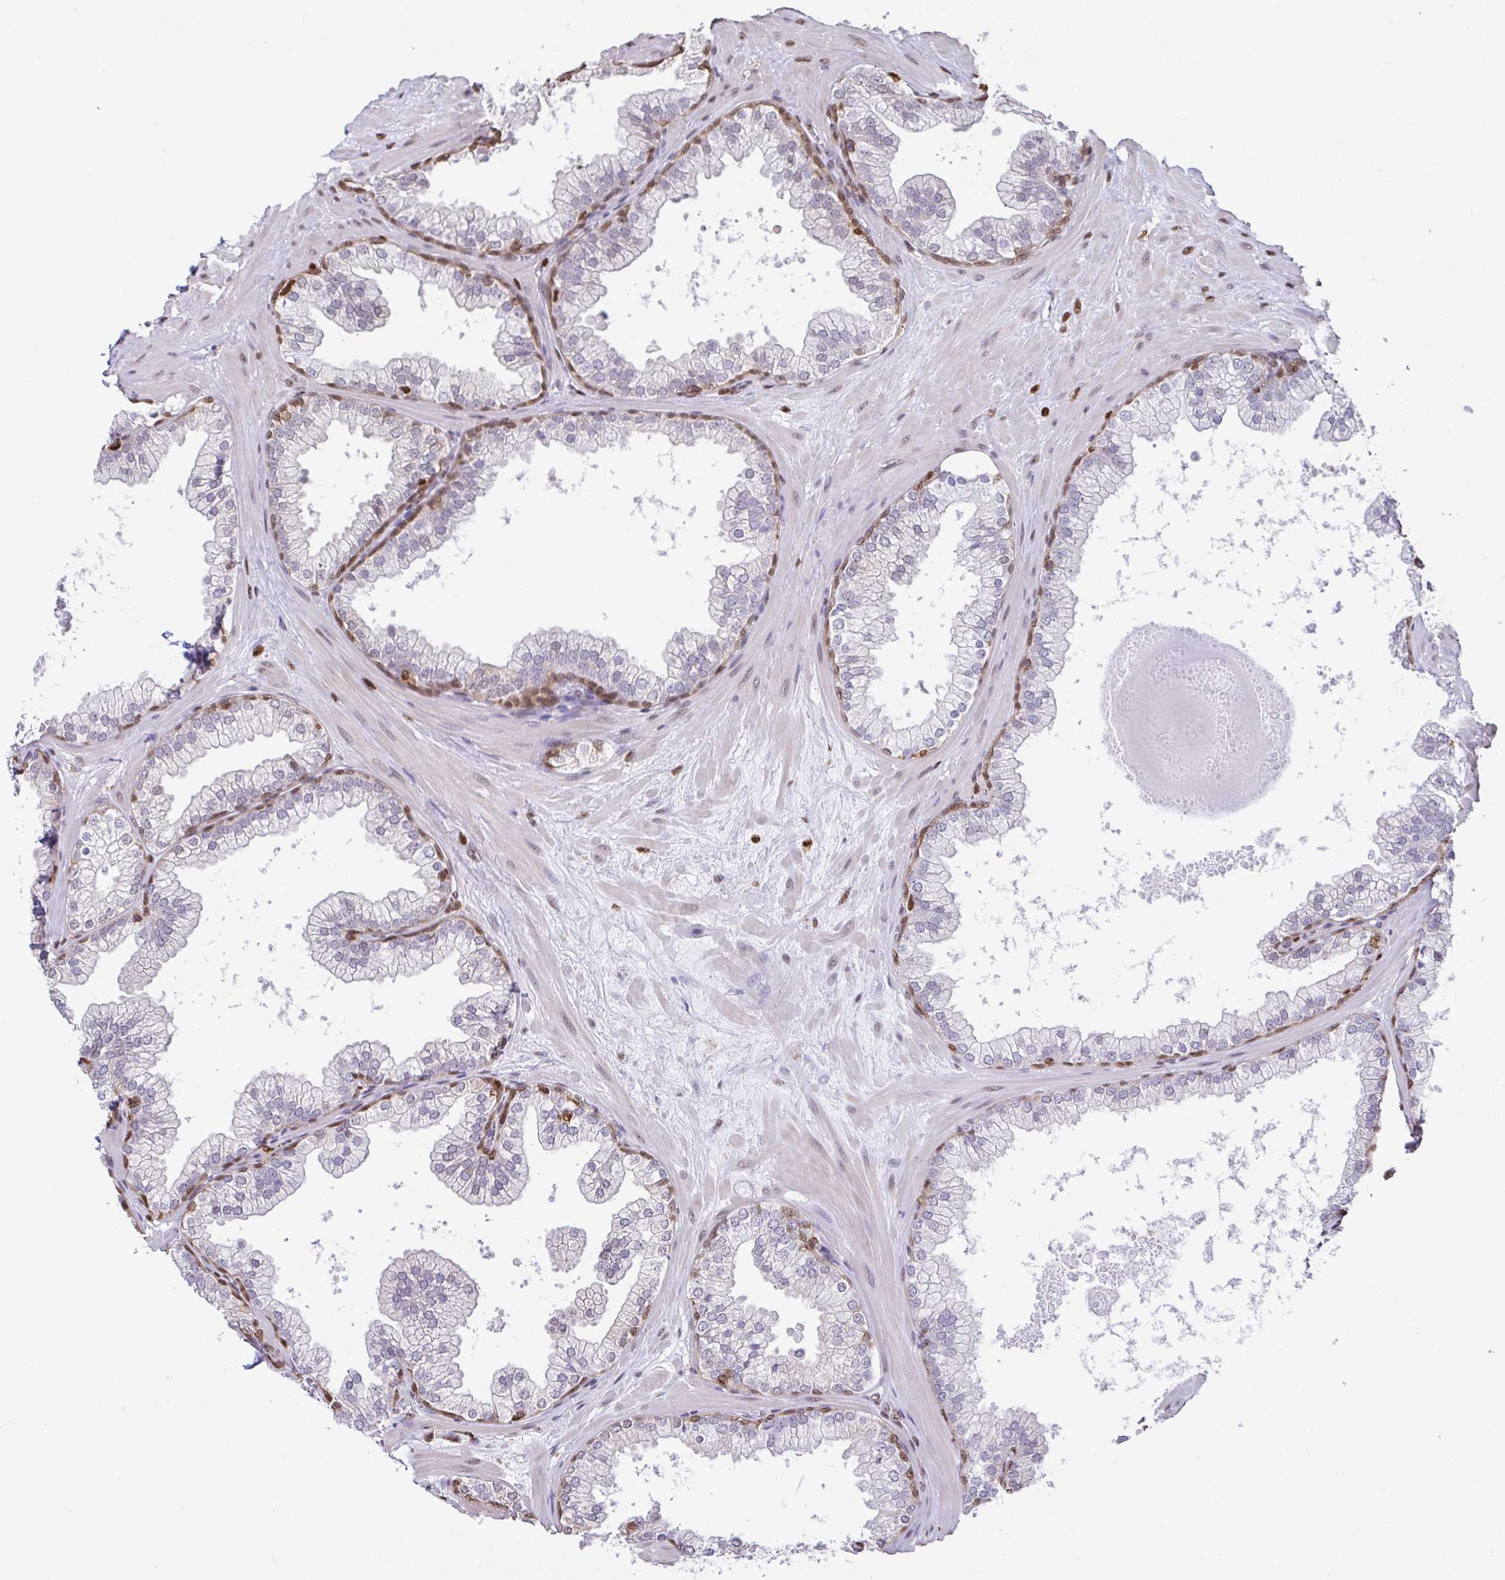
{"staining": {"intensity": "moderate", "quantity": "<25%", "location": "nuclear"}, "tissue": "prostate", "cell_type": "Glandular cells", "image_type": "normal", "snomed": [{"axis": "morphology", "description": "Normal tissue, NOS"}, {"axis": "topography", "description": "Prostate"}, {"axis": "topography", "description": "Peripheral nerve tissue"}], "caption": "Glandular cells show low levels of moderate nuclear positivity in approximately <25% of cells in unremarkable prostate.", "gene": "BTBD10", "patient": {"sex": "male", "age": 61}}